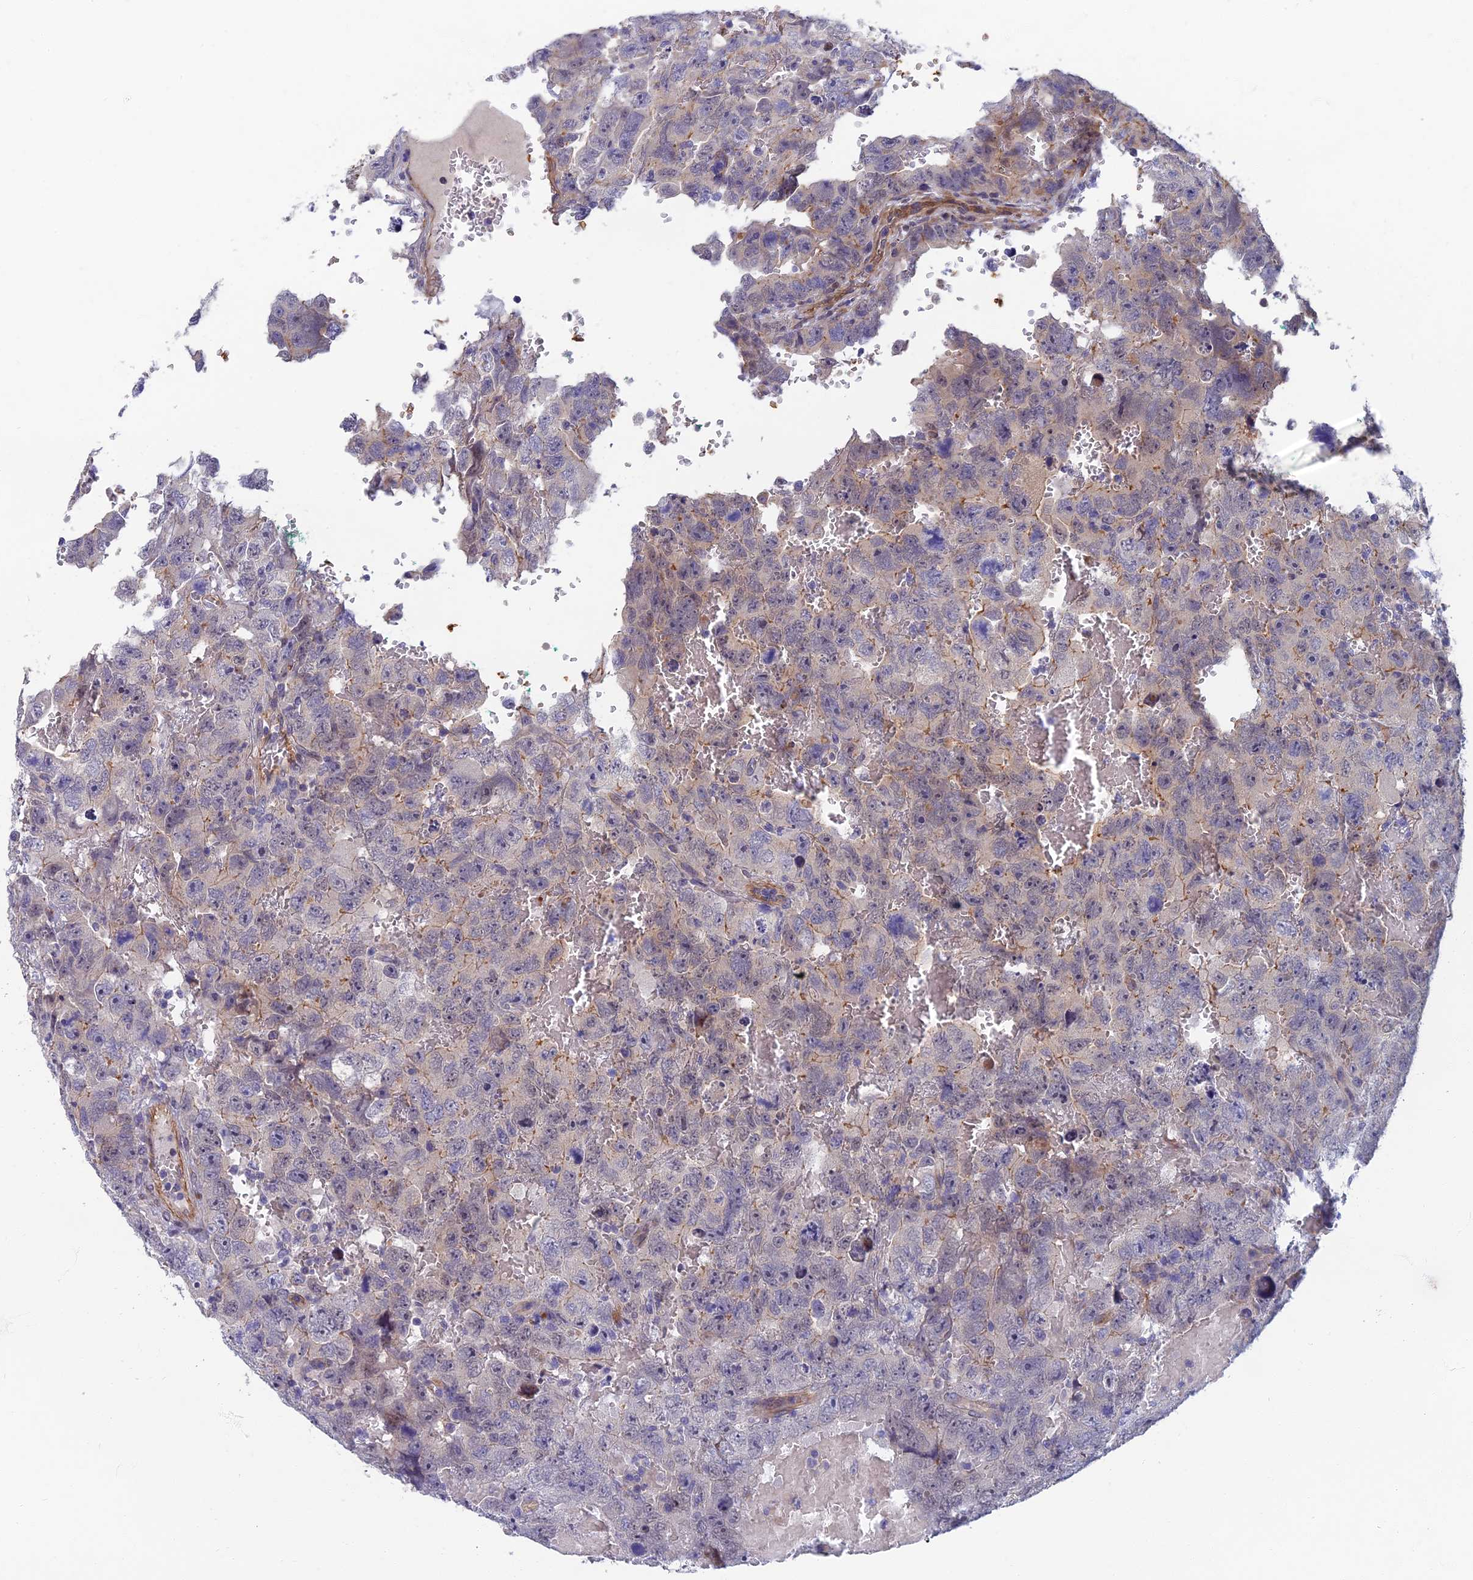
{"staining": {"intensity": "weak", "quantity": "<25%", "location": "cytoplasmic/membranous"}, "tissue": "testis cancer", "cell_type": "Tumor cells", "image_type": "cancer", "snomed": [{"axis": "morphology", "description": "Carcinoma, Embryonal, NOS"}, {"axis": "topography", "description": "Testis"}], "caption": "Testis cancer stained for a protein using immunohistochemistry (IHC) reveals no positivity tumor cells.", "gene": "RHBDL2", "patient": {"sex": "male", "age": 45}}